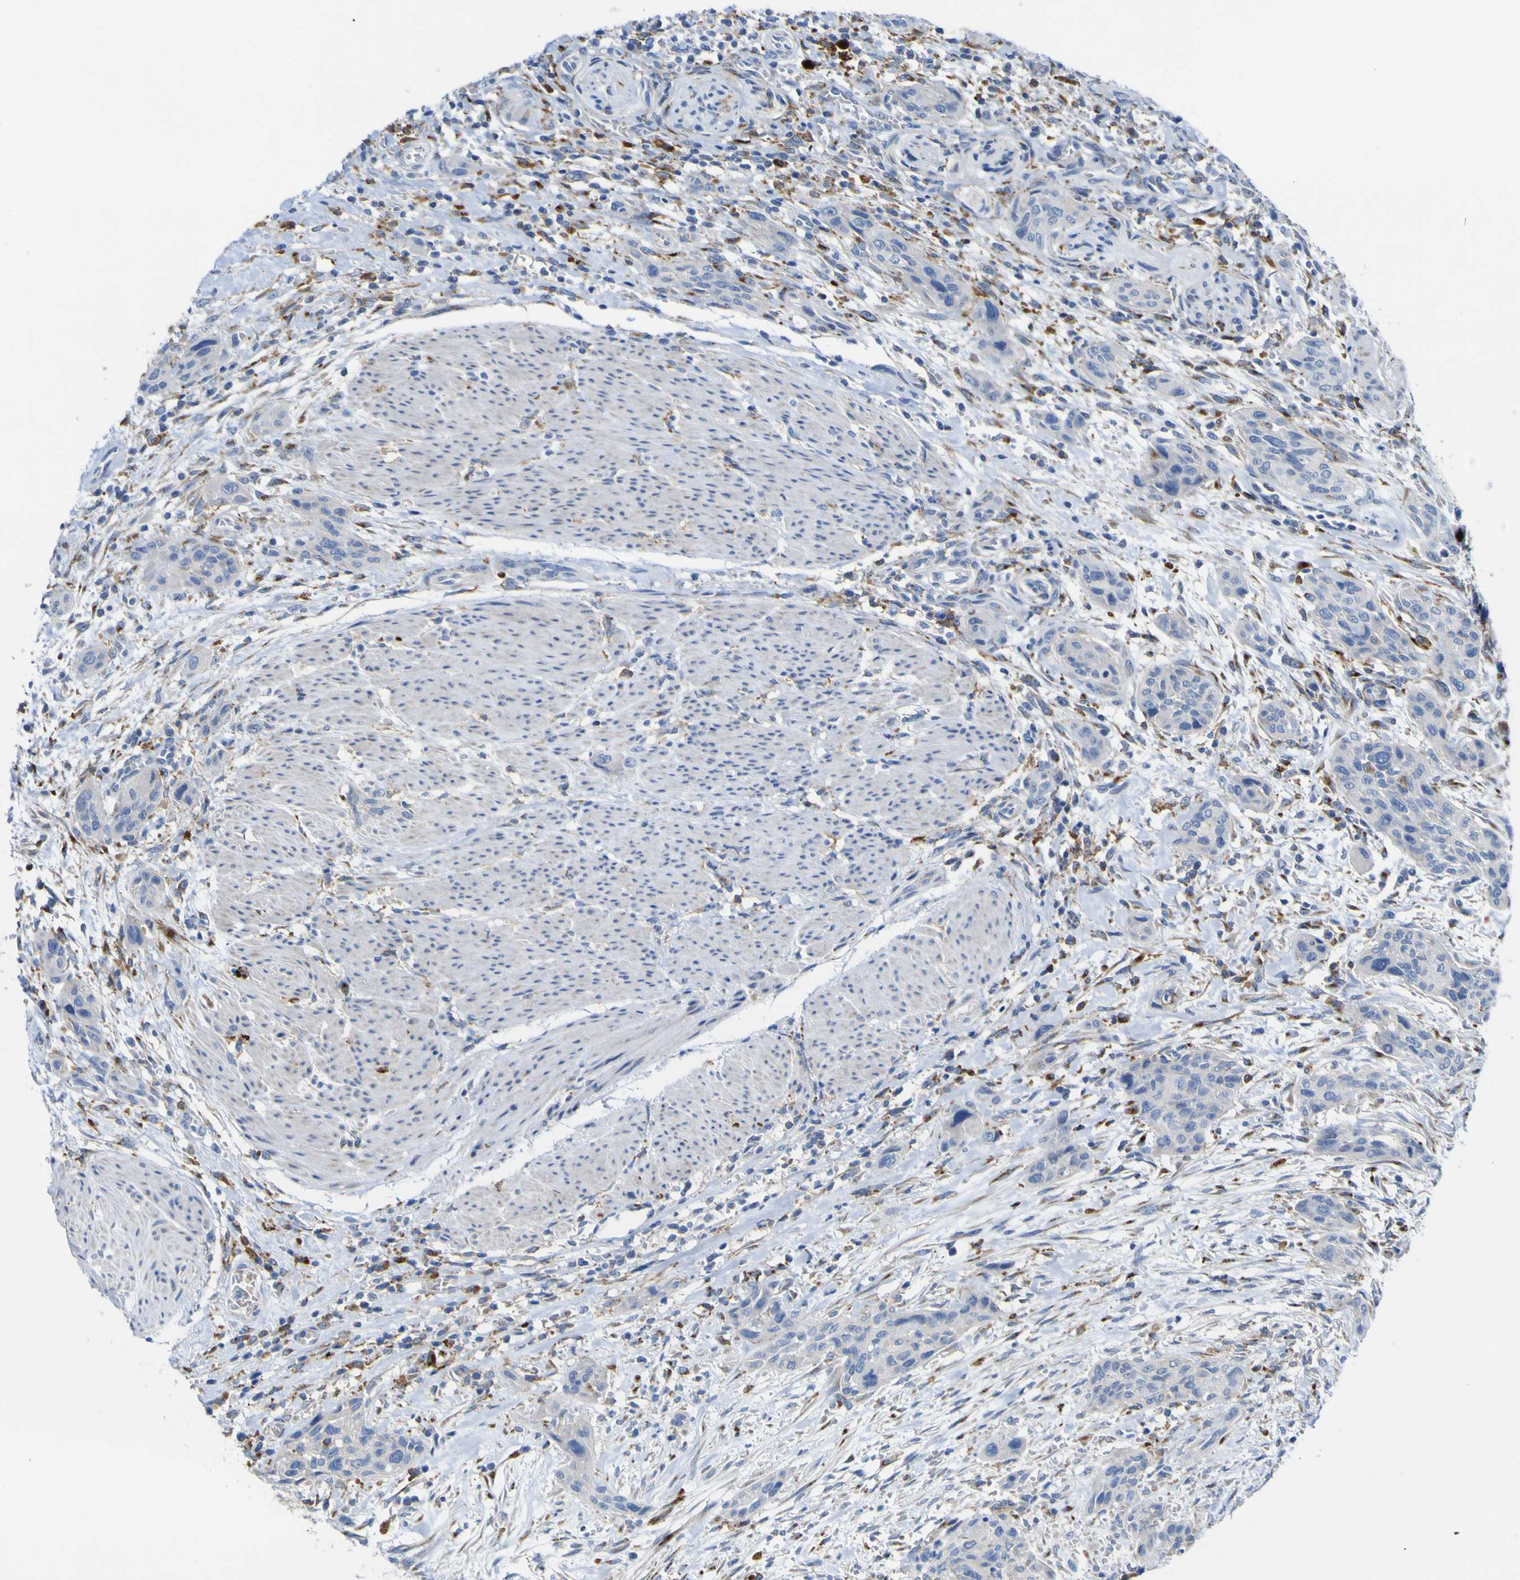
{"staining": {"intensity": "negative", "quantity": "none", "location": "none"}, "tissue": "urothelial cancer", "cell_type": "Tumor cells", "image_type": "cancer", "snomed": [{"axis": "morphology", "description": "Urothelial carcinoma, High grade"}, {"axis": "topography", "description": "Urinary bladder"}], "caption": "Protein analysis of urothelial cancer demonstrates no significant positivity in tumor cells.", "gene": "PTPRF", "patient": {"sex": "male", "age": 35}}